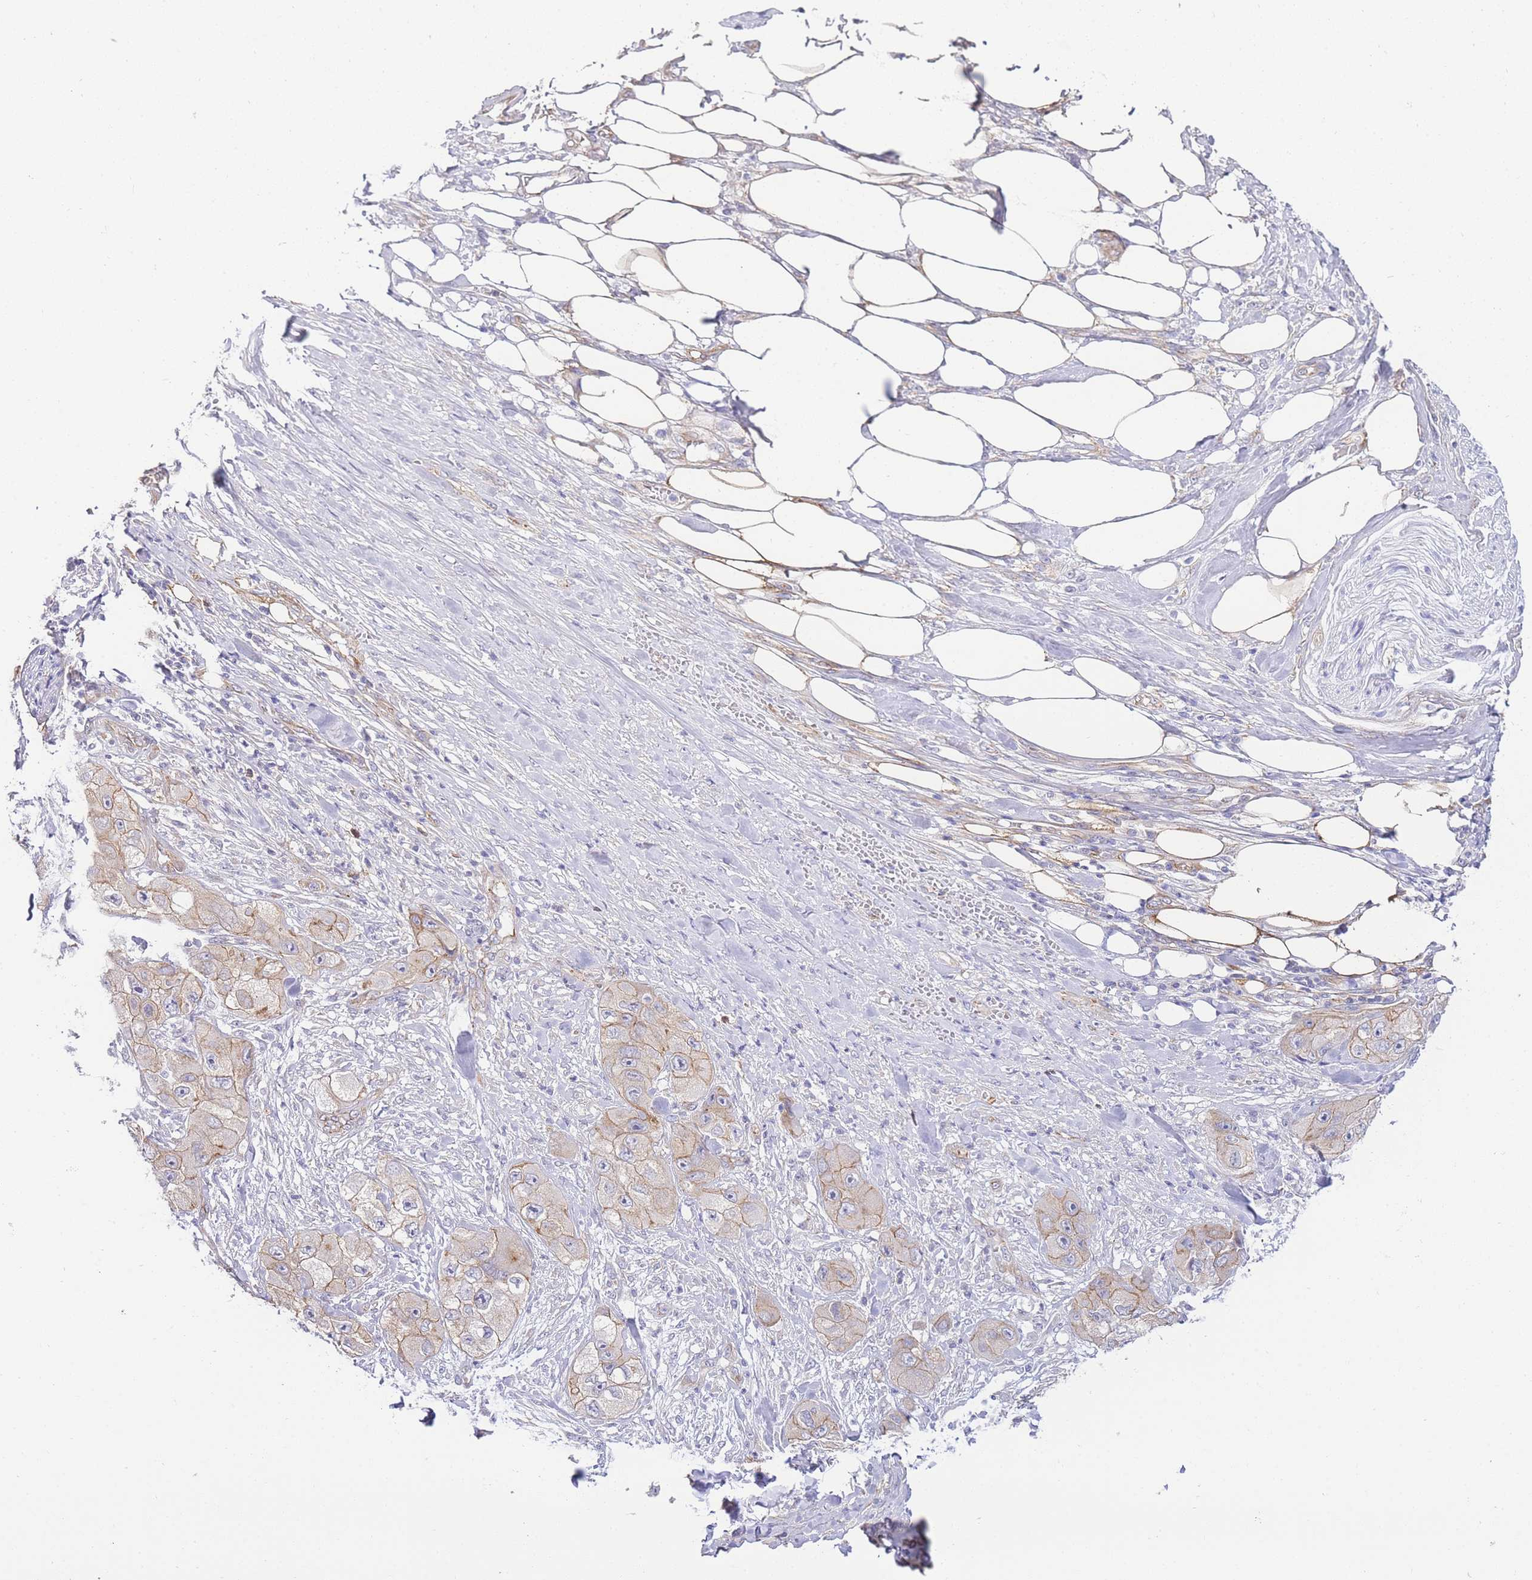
{"staining": {"intensity": "weak", "quantity": ">75%", "location": "cytoplasmic/membranous"}, "tissue": "skin cancer", "cell_type": "Tumor cells", "image_type": "cancer", "snomed": [{"axis": "morphology", "description": "Squamous cell carcinoma, NOS"}, {"axis": "topography", "description": "Skin"}, {"axis": "topography", "description": "Subcutis"}], "caption": "Immunohistochemical staining of skin cancer (squamous cell carcinoma) demonstrates low levels of weak cytoplasmic/membranous protein expression in about >75% of tumor cells.", "gene": "PDCD7", "patient": {"sex": "male", "age": 73}}